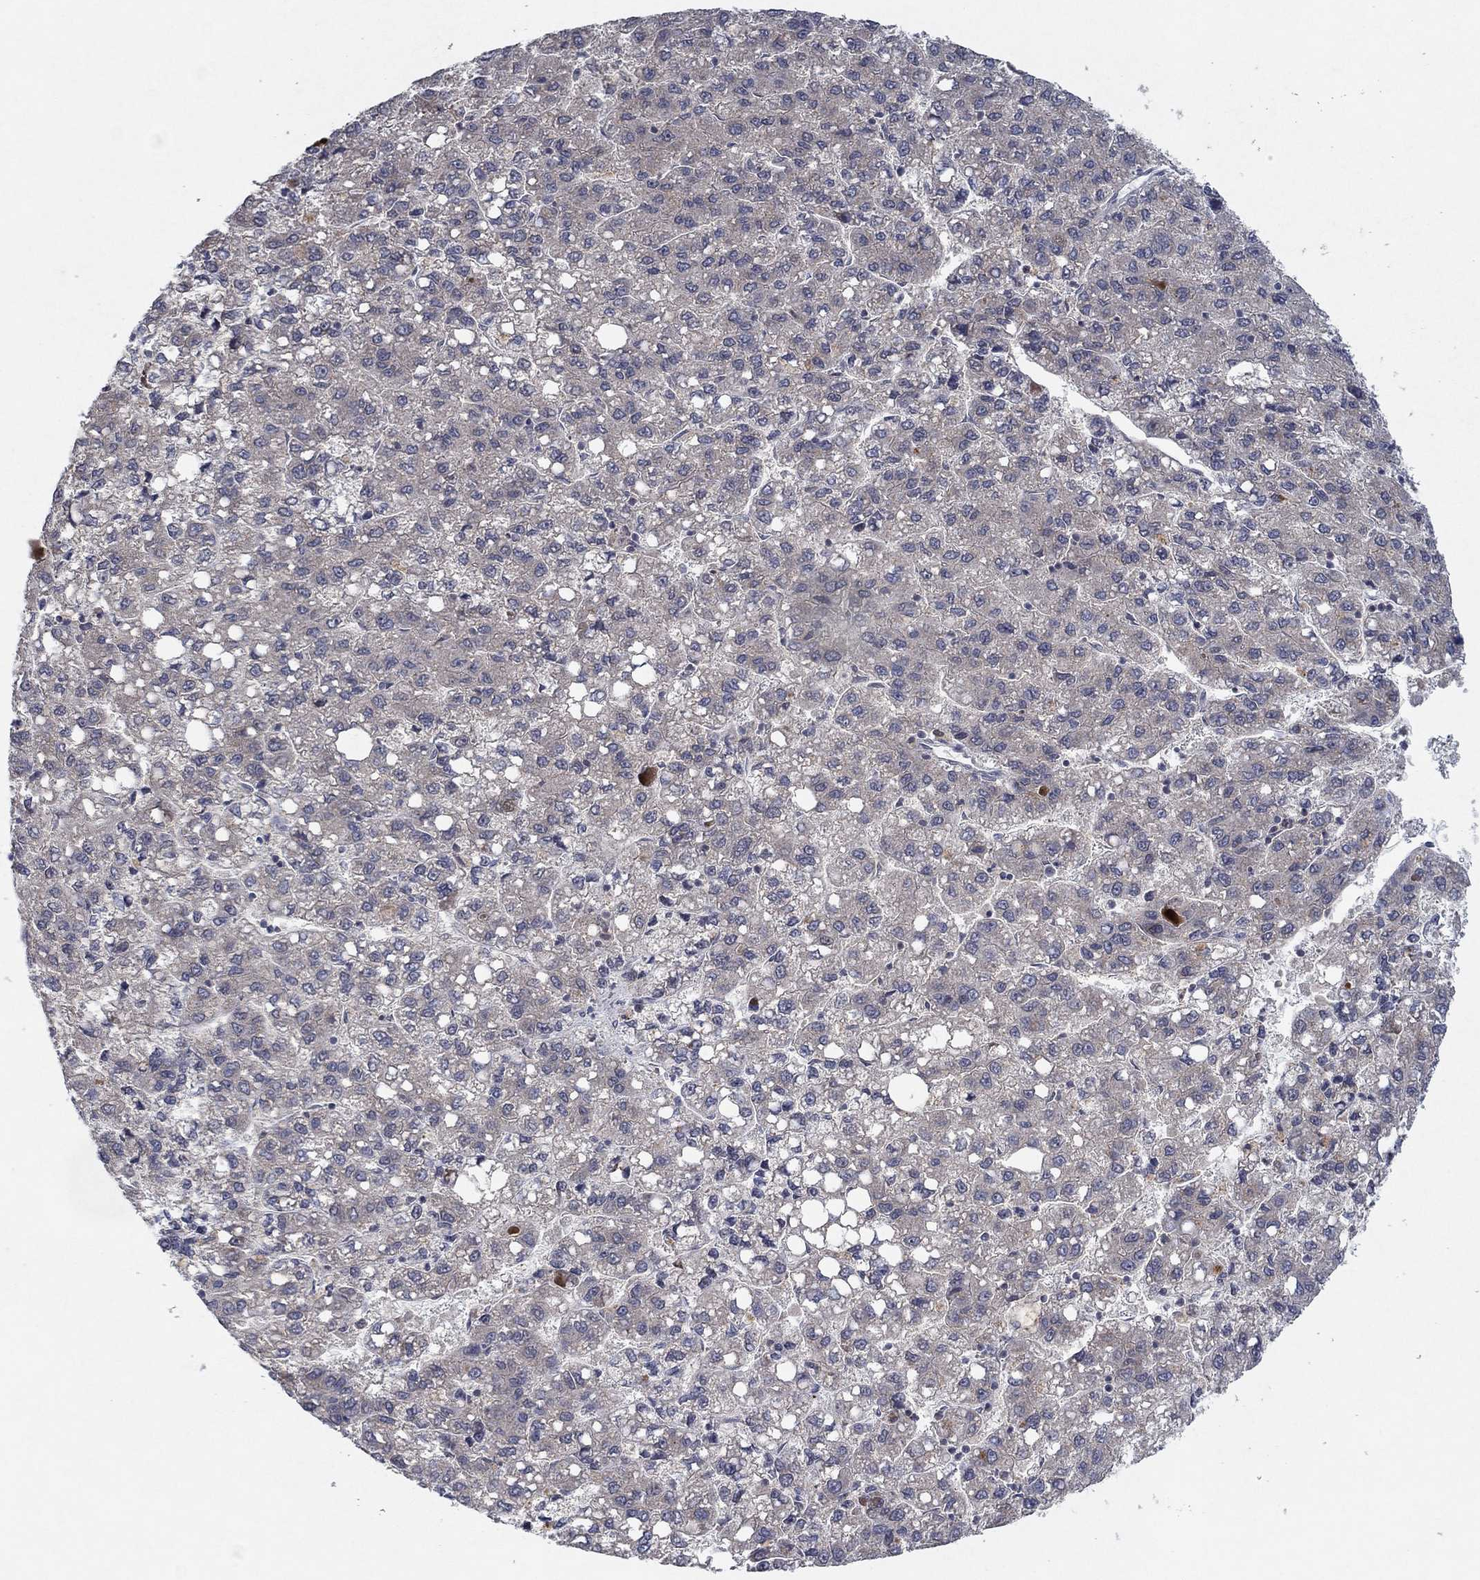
{"staining": {"intensity": "negative", "quantity": "none", "location": "none"}, "tissue": "liver cancer", "cell_type": "Tumor cells", "image_type": "cancer", "snomed": [{"axis": "morphology", "description": "Carcinoma, Hepatocellular, NOS"}, {"axis": "topography", "description": "Liver"}], "caption": "Immunohistochemistry (IHC) micrograph of neoplastic tissue: liver cancer stained with DAB (3,3'-diaminobenzidine) reveals no significant protein positivity in tumor cells. The staining was performed using DAB to visualize the protein expression in brown, while the nuclei were stained in blue with hematoxylin (Magnification: 20x).", "gene": "IL4", "patient": {"sex": "female", "age": 82}}